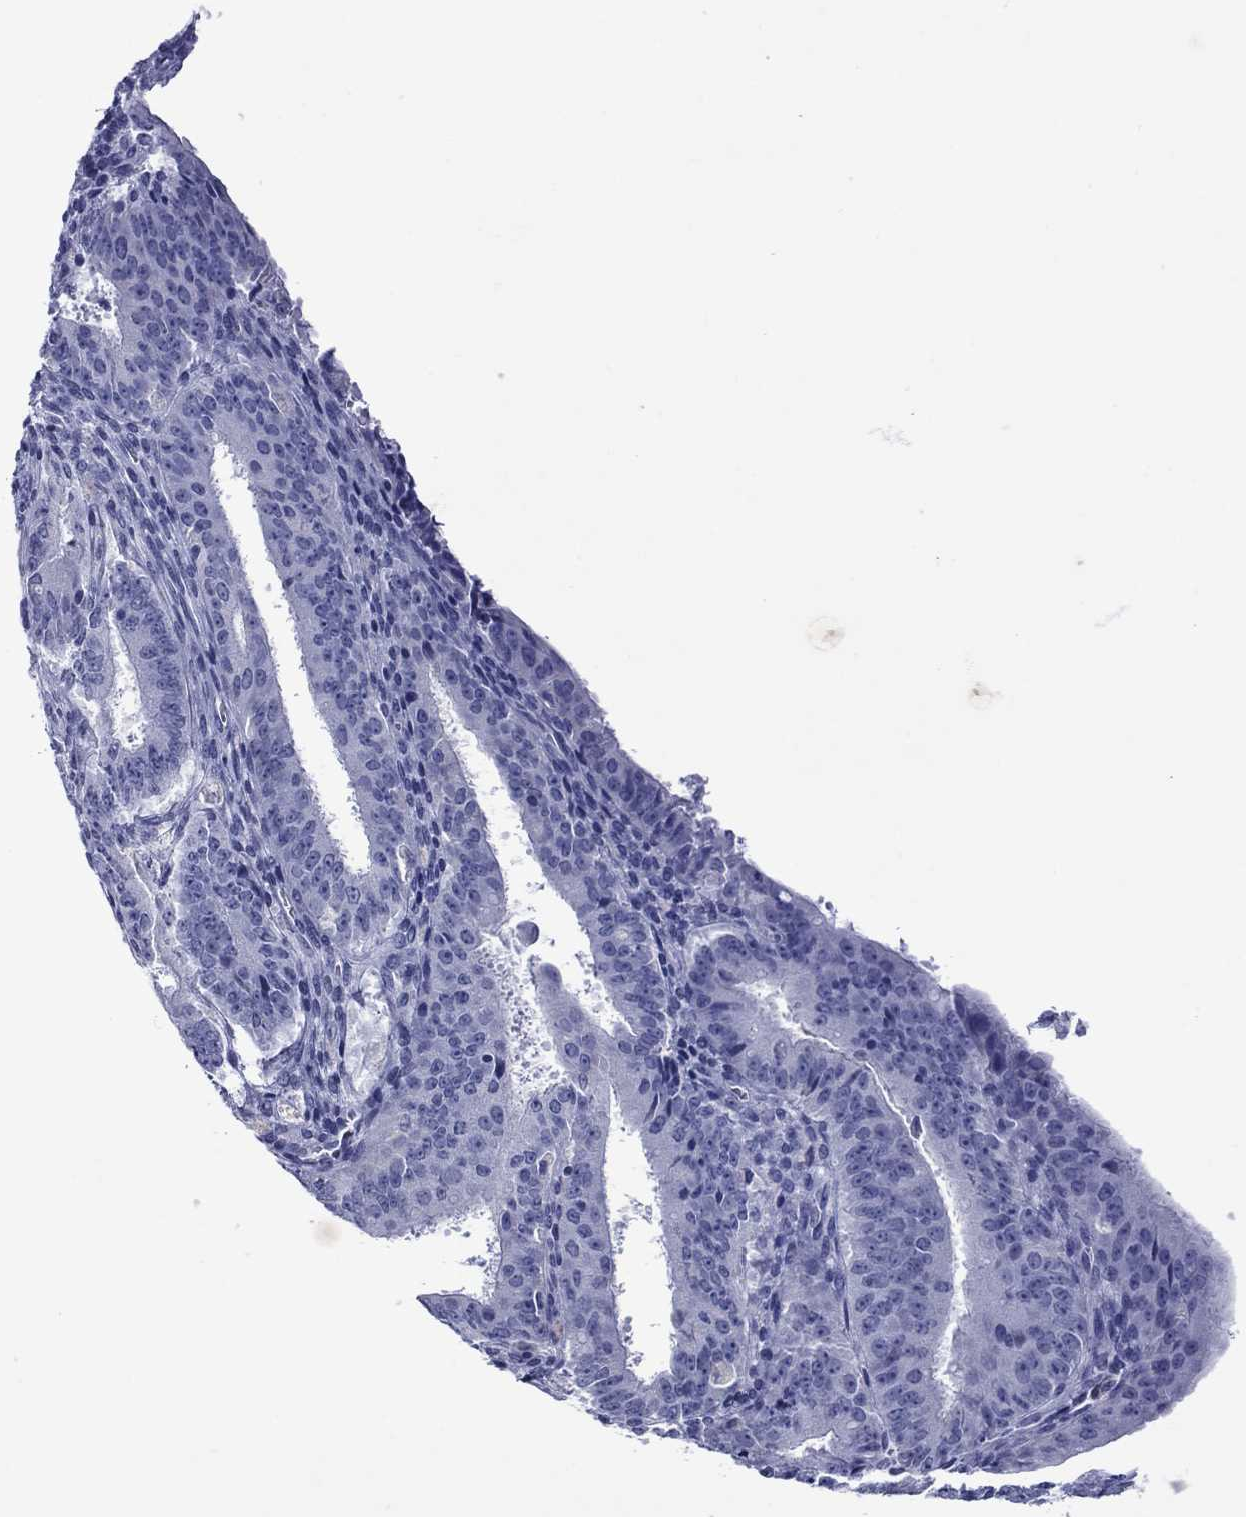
{"staining": {"intensity": "negative", "quantity": "none", "location": "none"}, "tissue": "ovarian cancer", "cell_type": "Tumor cells", "image_type": "cancer", "snomed": [{"axis": "morphology", "description": "Carcinoma, endometroid"}, {"axis": "topography", "description": "Ovary"}], "caption": "Tumor cells are negative for brown protein staining in endometroid carcinoma (ovarian).", "gene": "PIWIL1", "patient": {"sex": "female", "age": 42}}